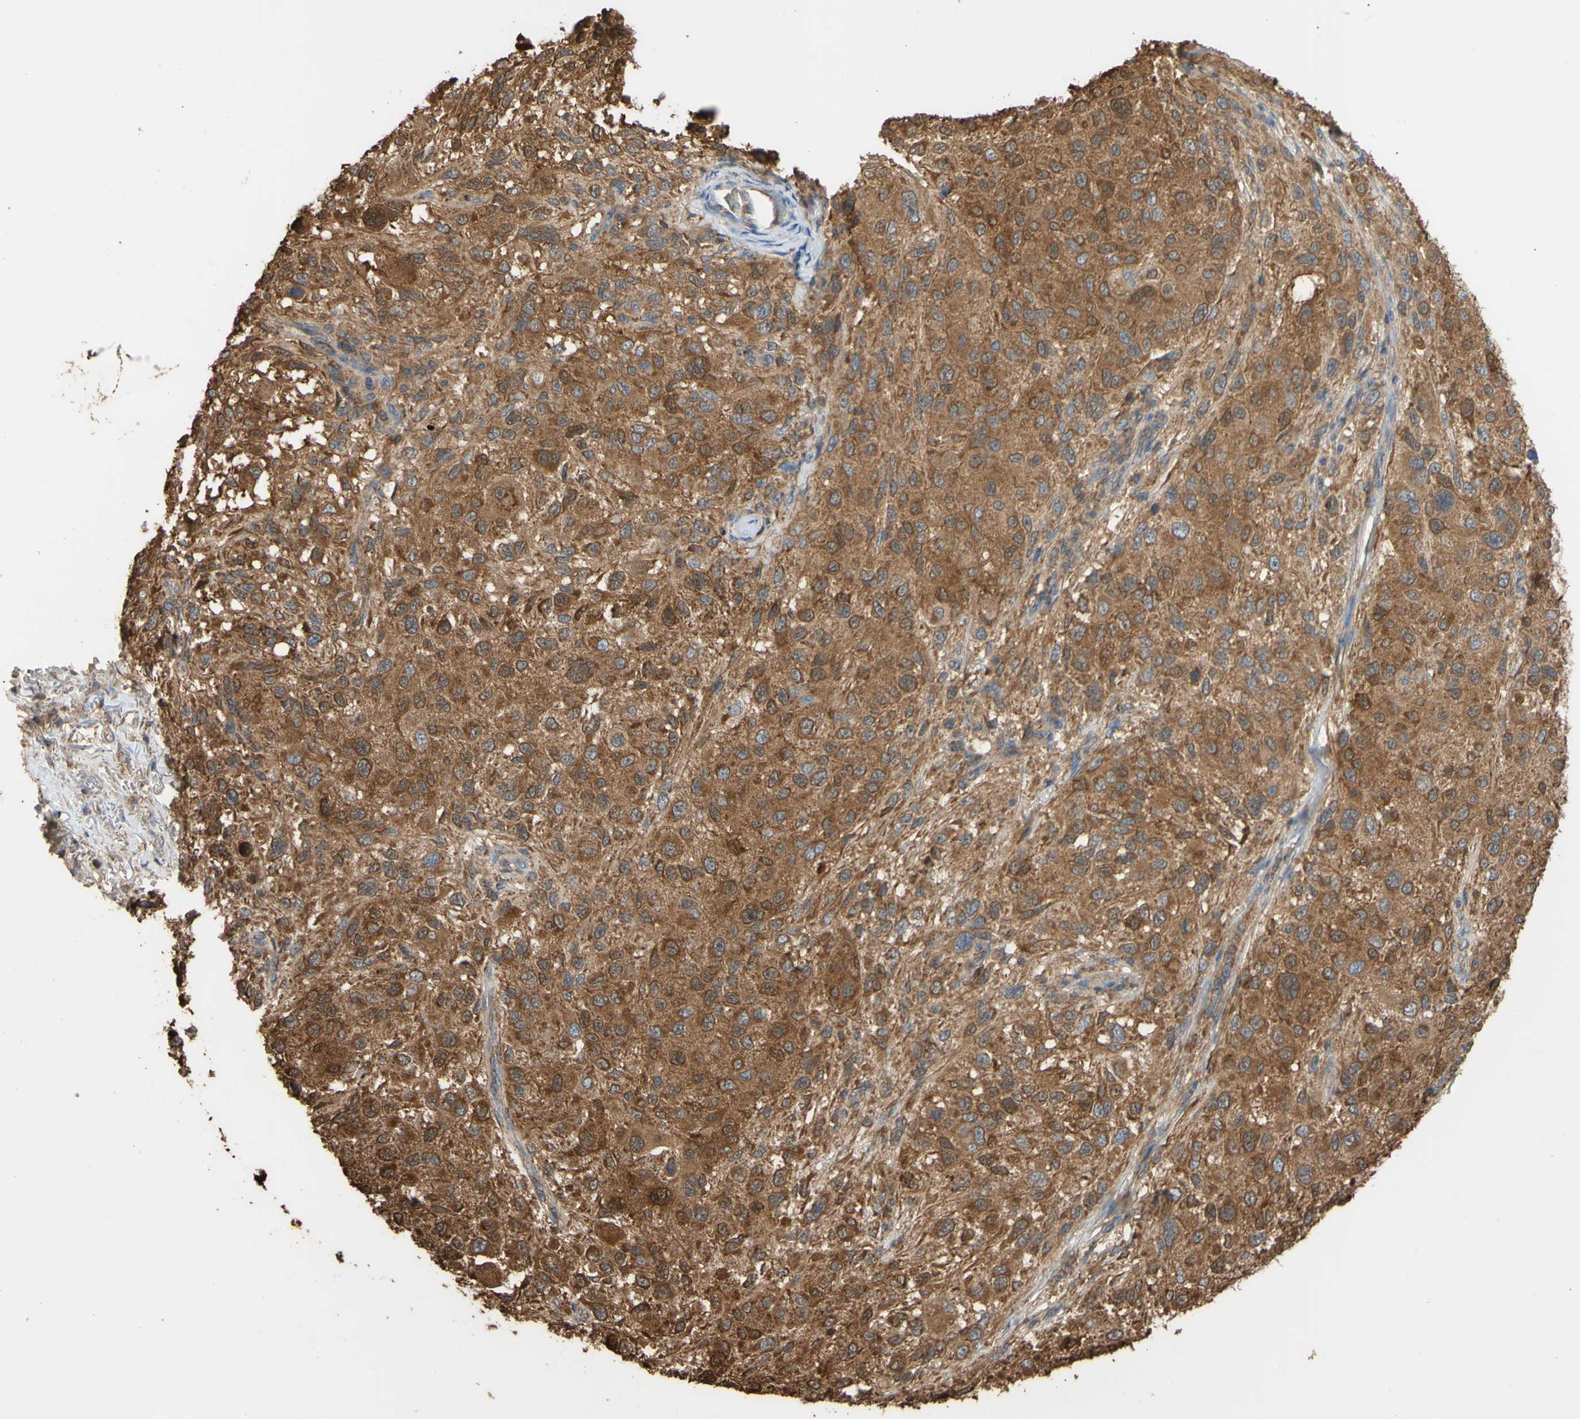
{"staining": {"intensity": "moderate", "quantity": ">75%", "location": "cytoplasmic/membranous"}, "tissue": "melanoma", "cell_type": "Tumor cells", "image_type": "cancer", "snomed": [{"axis": "morphology", "description": "Necrosis, NOS"}, {"axis": "morphology", "description": "Malignant melanoma, NOS"}, {"axis": "topography", "description": "Skin"}], "caption": "Approximately >75% of tumor cells in melanoma demonstrate moderate cytoplasmic/membranous protein staining as visualized by brown immunohistochemical staining.", "gene": "ALDH9A1", "patient": {"sex": "female", "age": 87}}